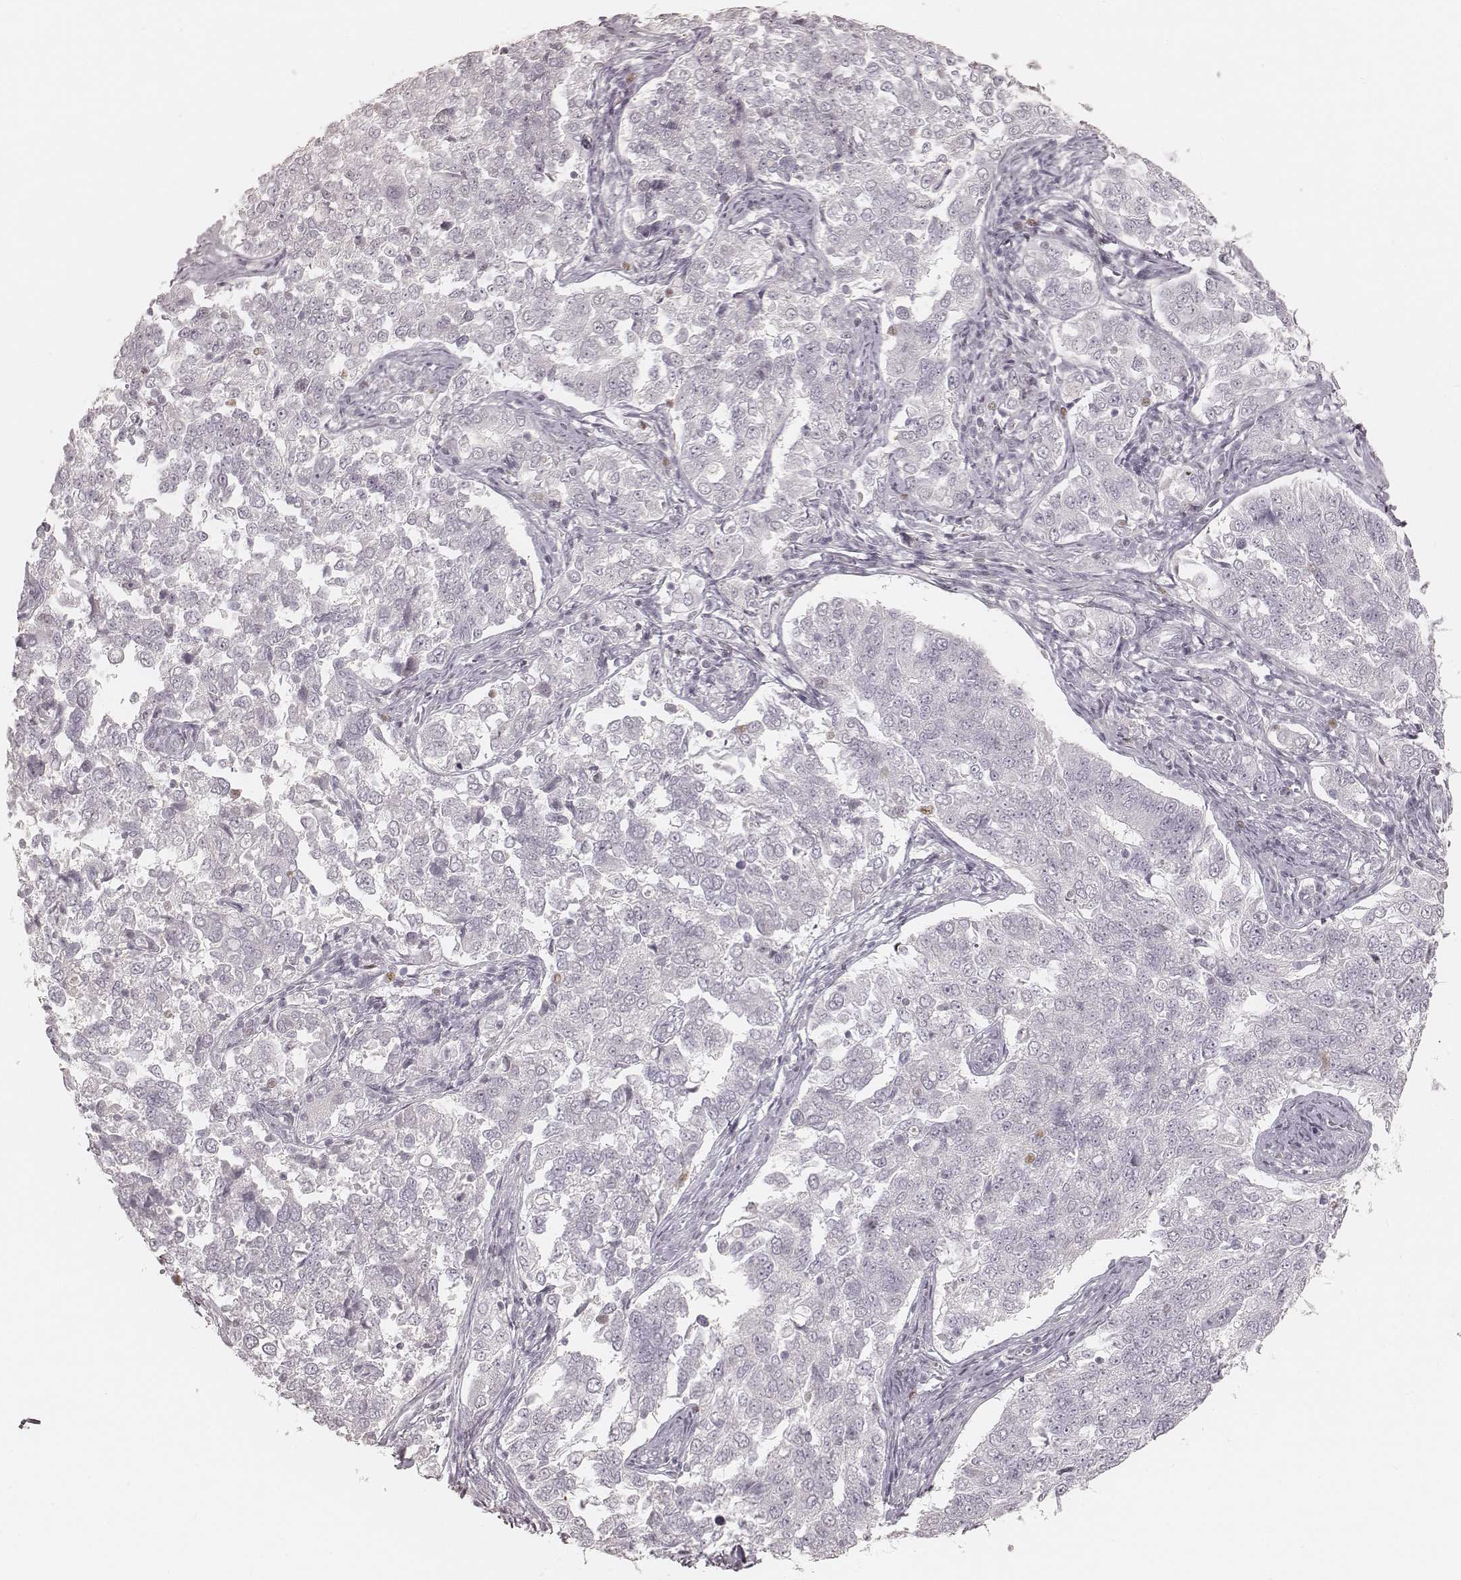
{"staining": {"intensity": "negative", "quantity": "none", "location": "none"}, "tissue": "endometrial cancer", "cell_type": "Tumor cells", "image_type": "cancer", "snomed": [{"axis": "morphology", "description": "Adenocarcinoma, NOS"}, {"axis": "topography", "description": "Endometrium"}], "caption": "This is a image of IHC staining of adenocarcinoma (endometrial), which shows no staining in tumor cells.", "gene": "TEX37", "patient": {"sex": "female", "age": 43}}